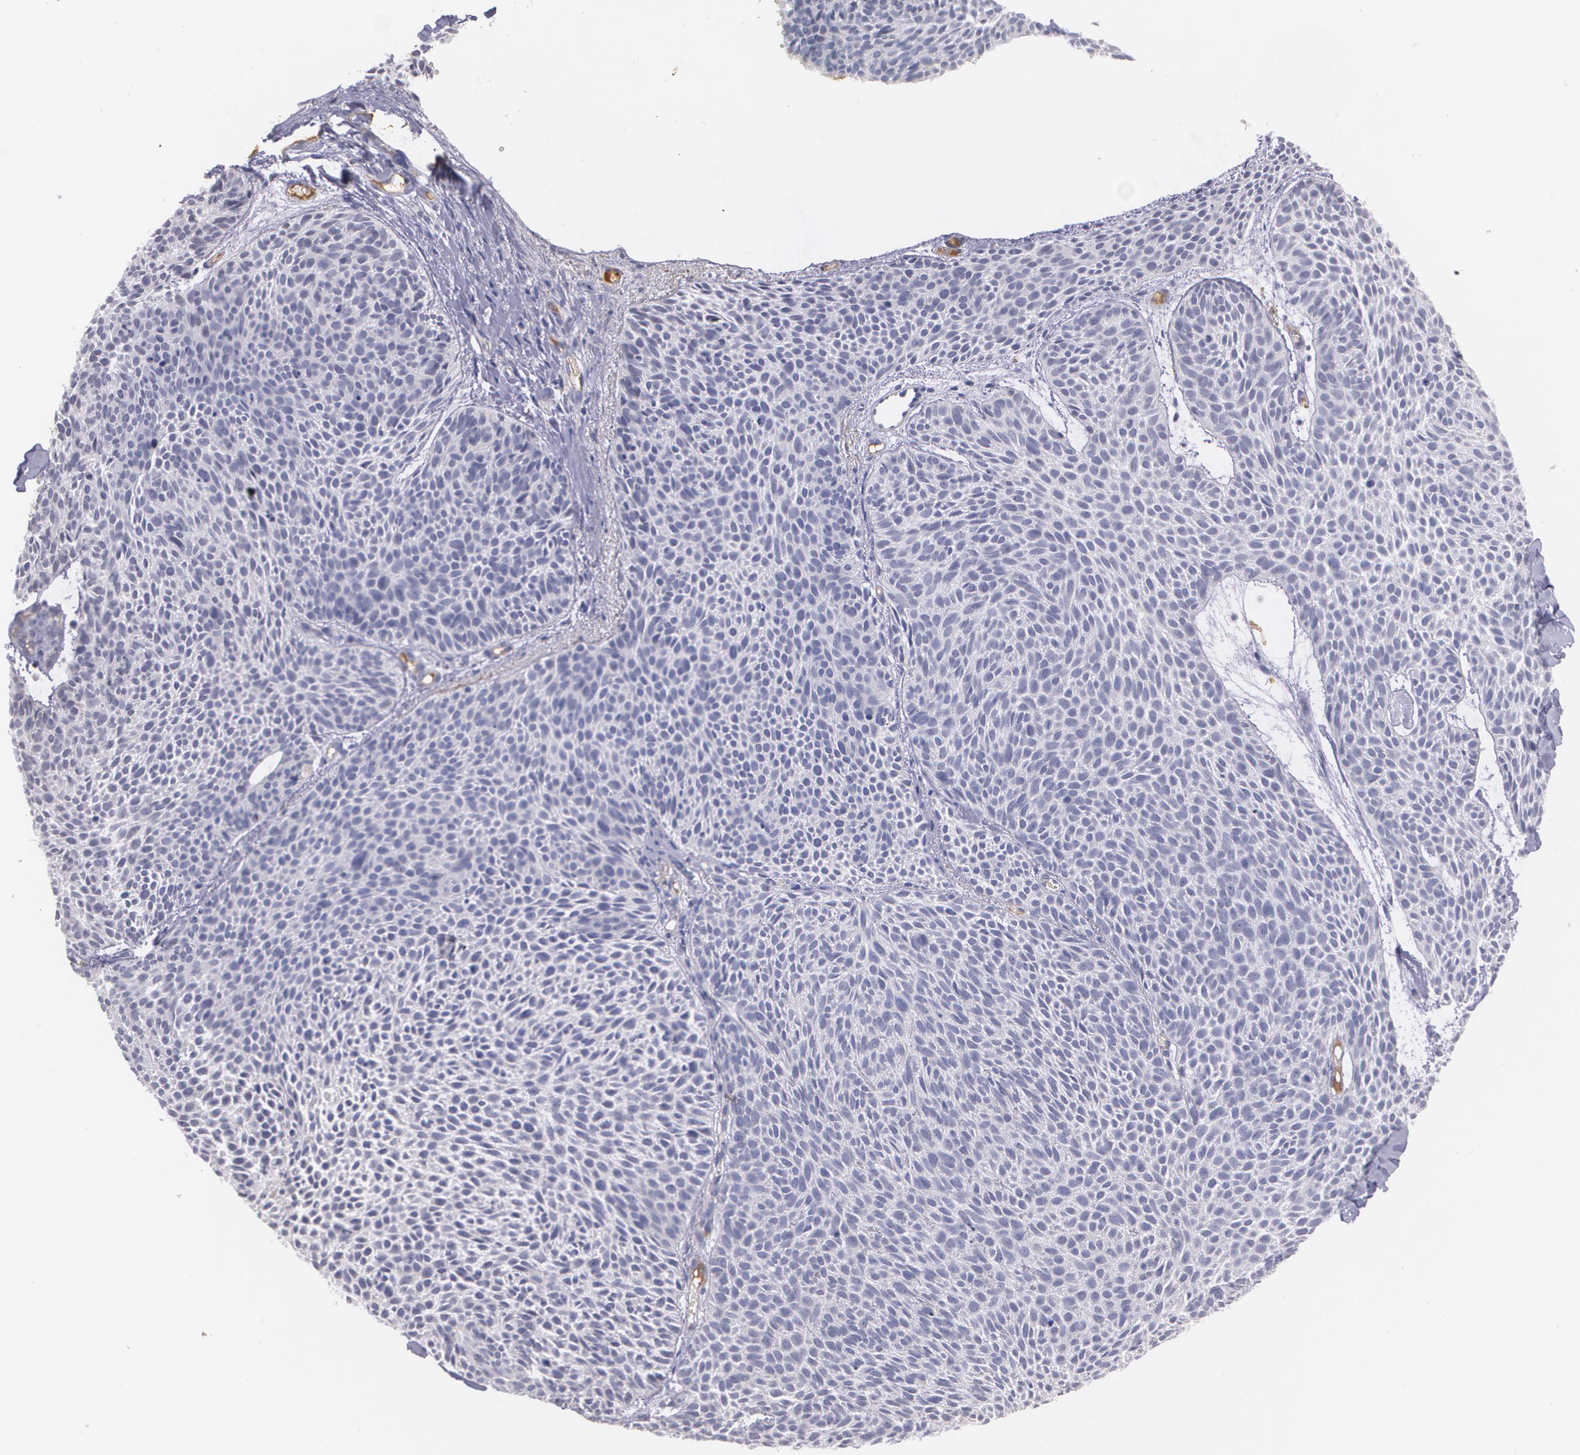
{"staining": {"intensity": "negative", "quantity": "none", "location": "none"}, "tissue": "skin cancer", "cell_type": "Tumor cells", "image_type": "cancer", "snomed": [{"axis": "morphology", "description": "Basal cell carcinoma"}, {"axis": "topography", "description": "Skin"}], "caption": "The photomicrograph exhibits no staining of tumor cells in basal cell carcinoma (skin). (Brightfield microscopy of DAB immunohistochemistry at high magnification).", "gene": "AMBP", "patient": {"sex": "male", "age": 84}}